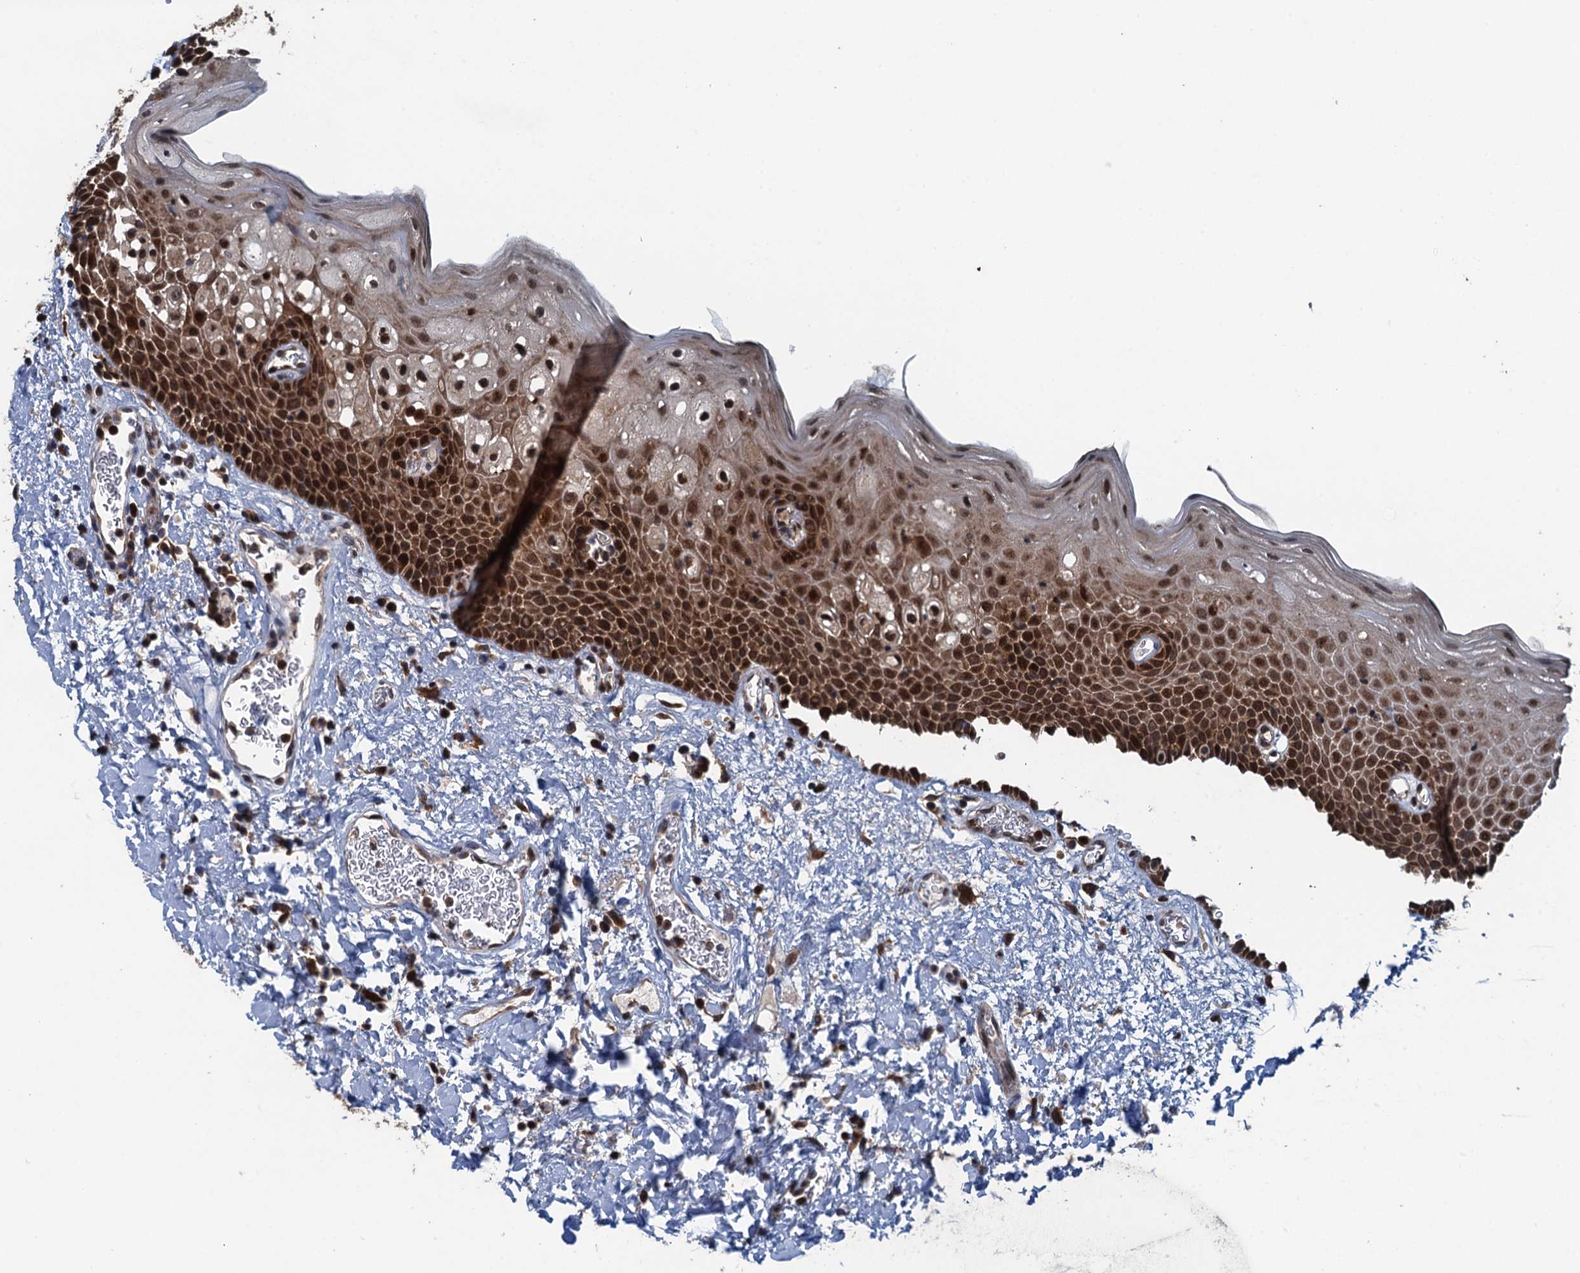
{"staining": {"intensity": "strong", "quantity": "25%-75%", "location": "cytoplasmic/membranous,nuclear"}, "tissue": "oral mucosa", "cell_type": "Squamous epithelial cells", "image_type": "normal", "snomed": [{"axis": "morphology", "description": "Normal tissue, NOS"}, {"axis": "topography", "description": "Oral tissue"}], "caption": "Protein expression by immunohistochemistry displays strong cytoplasmic/membranous,nuclear positivity in about 25%-75% of squamous epithelial cells in benign oral mucosa. (Brightfield microscopy of DAB IHC at high magnification).", "gene": "CNTN5", "patient": {"sex": "male", "age": 74}}